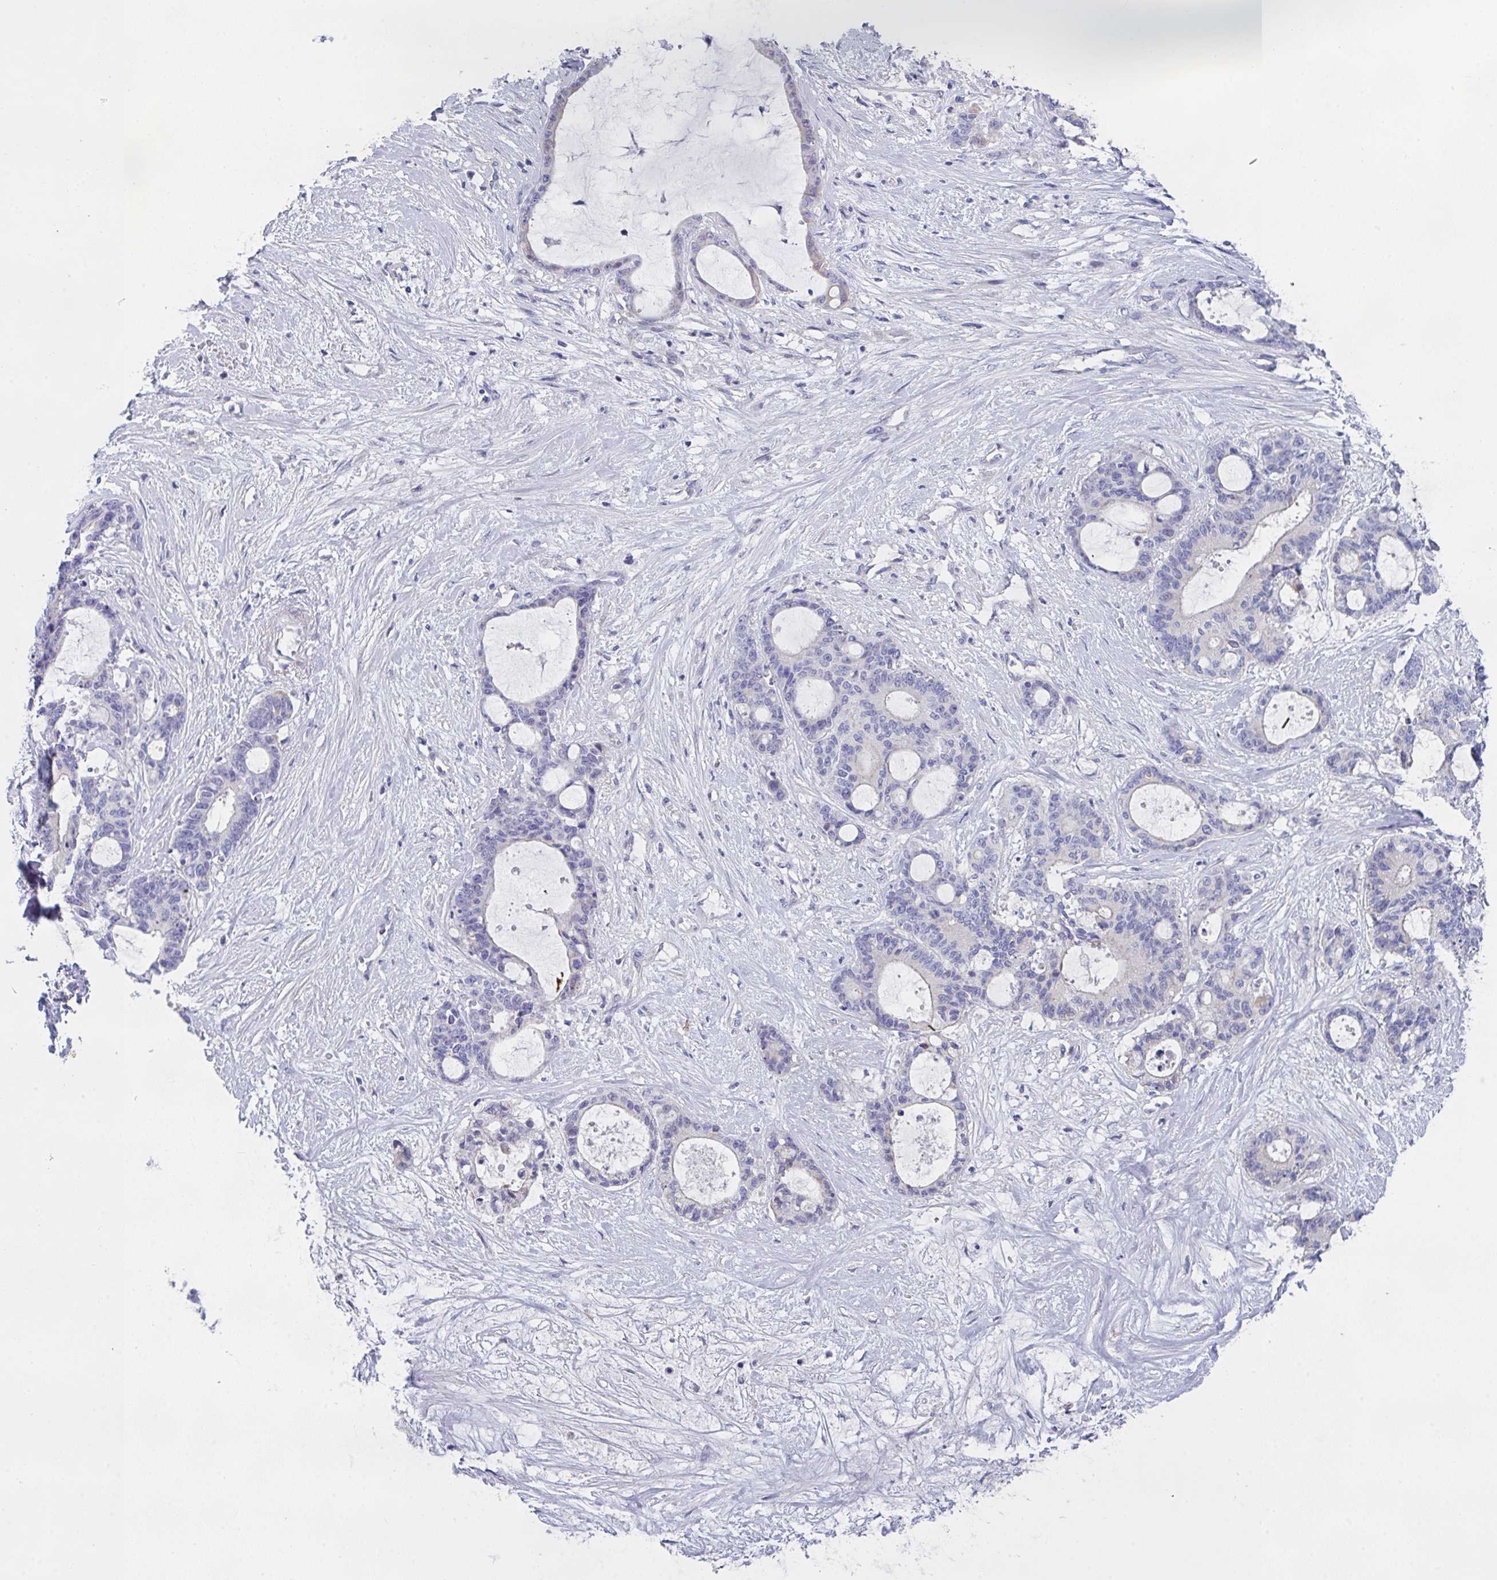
{"staining": {"intensity": "negative", "quantity": "none", "location": "none"}, "tissue": "liver cancer", "cell_type": "Tumor cells", "image_type": "cancer", "snomed": [{"axis": "morphology", "description": "Normal tissue, NOS"}, {"axis": "morphology", "description": "Cholangiocarcinoma"}, {"axis": "topography", "description": "Liver"}, {"axis": "topography", "description": "Peripheral nerve tissue"}], "caption": "A high-resolution histopathology image shows immunohistochemistry staining of liver cholangiocarcinoma, which demonstrates no significant positivity in tumor cells. (DAB immunohistochemistry, high magnification).", "gene": "FBXO47", "patient": {"sex": "female", "age": 73}}